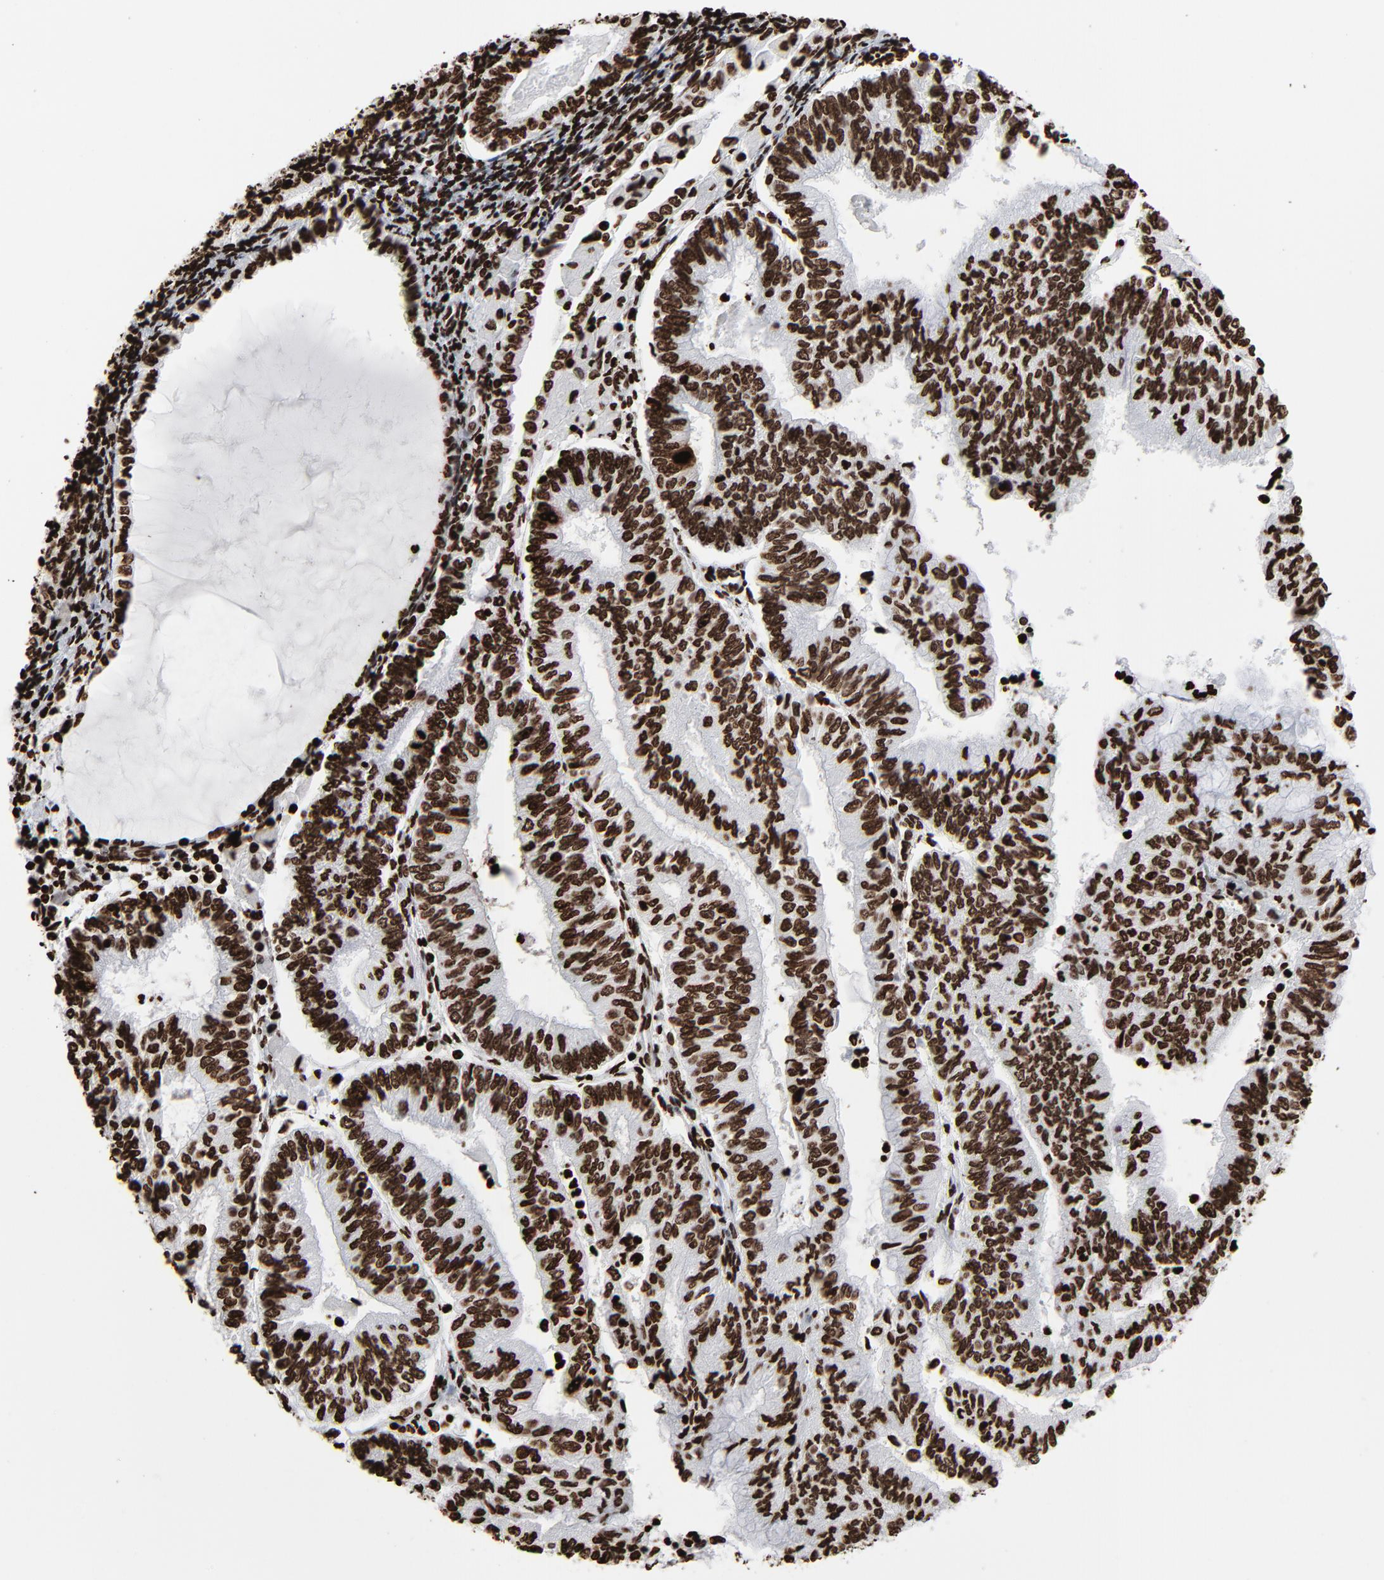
{"staining": {"intensity": "strong", "quantity": ">75%", "location": "nuclear"}, "tissue": "endometrial cancer", "cell_type": "Tumor cells", "image_type": "cancer", "snomed": [{"axis": "morphology", "description": "Adenocarcinoma, NOS"}, {"axis": "topography", "description": "Endometrium"}], "caption": "Immunohistochemistry (IHC) micrograph of endometrial cancer (adenocarcinoma) stained for a protein (brown), which shows high levels of strong nuclear staining in about >75% of tumor cells.", "gene": "H3-4", "patient": {"sex": "female", "age": 59}}